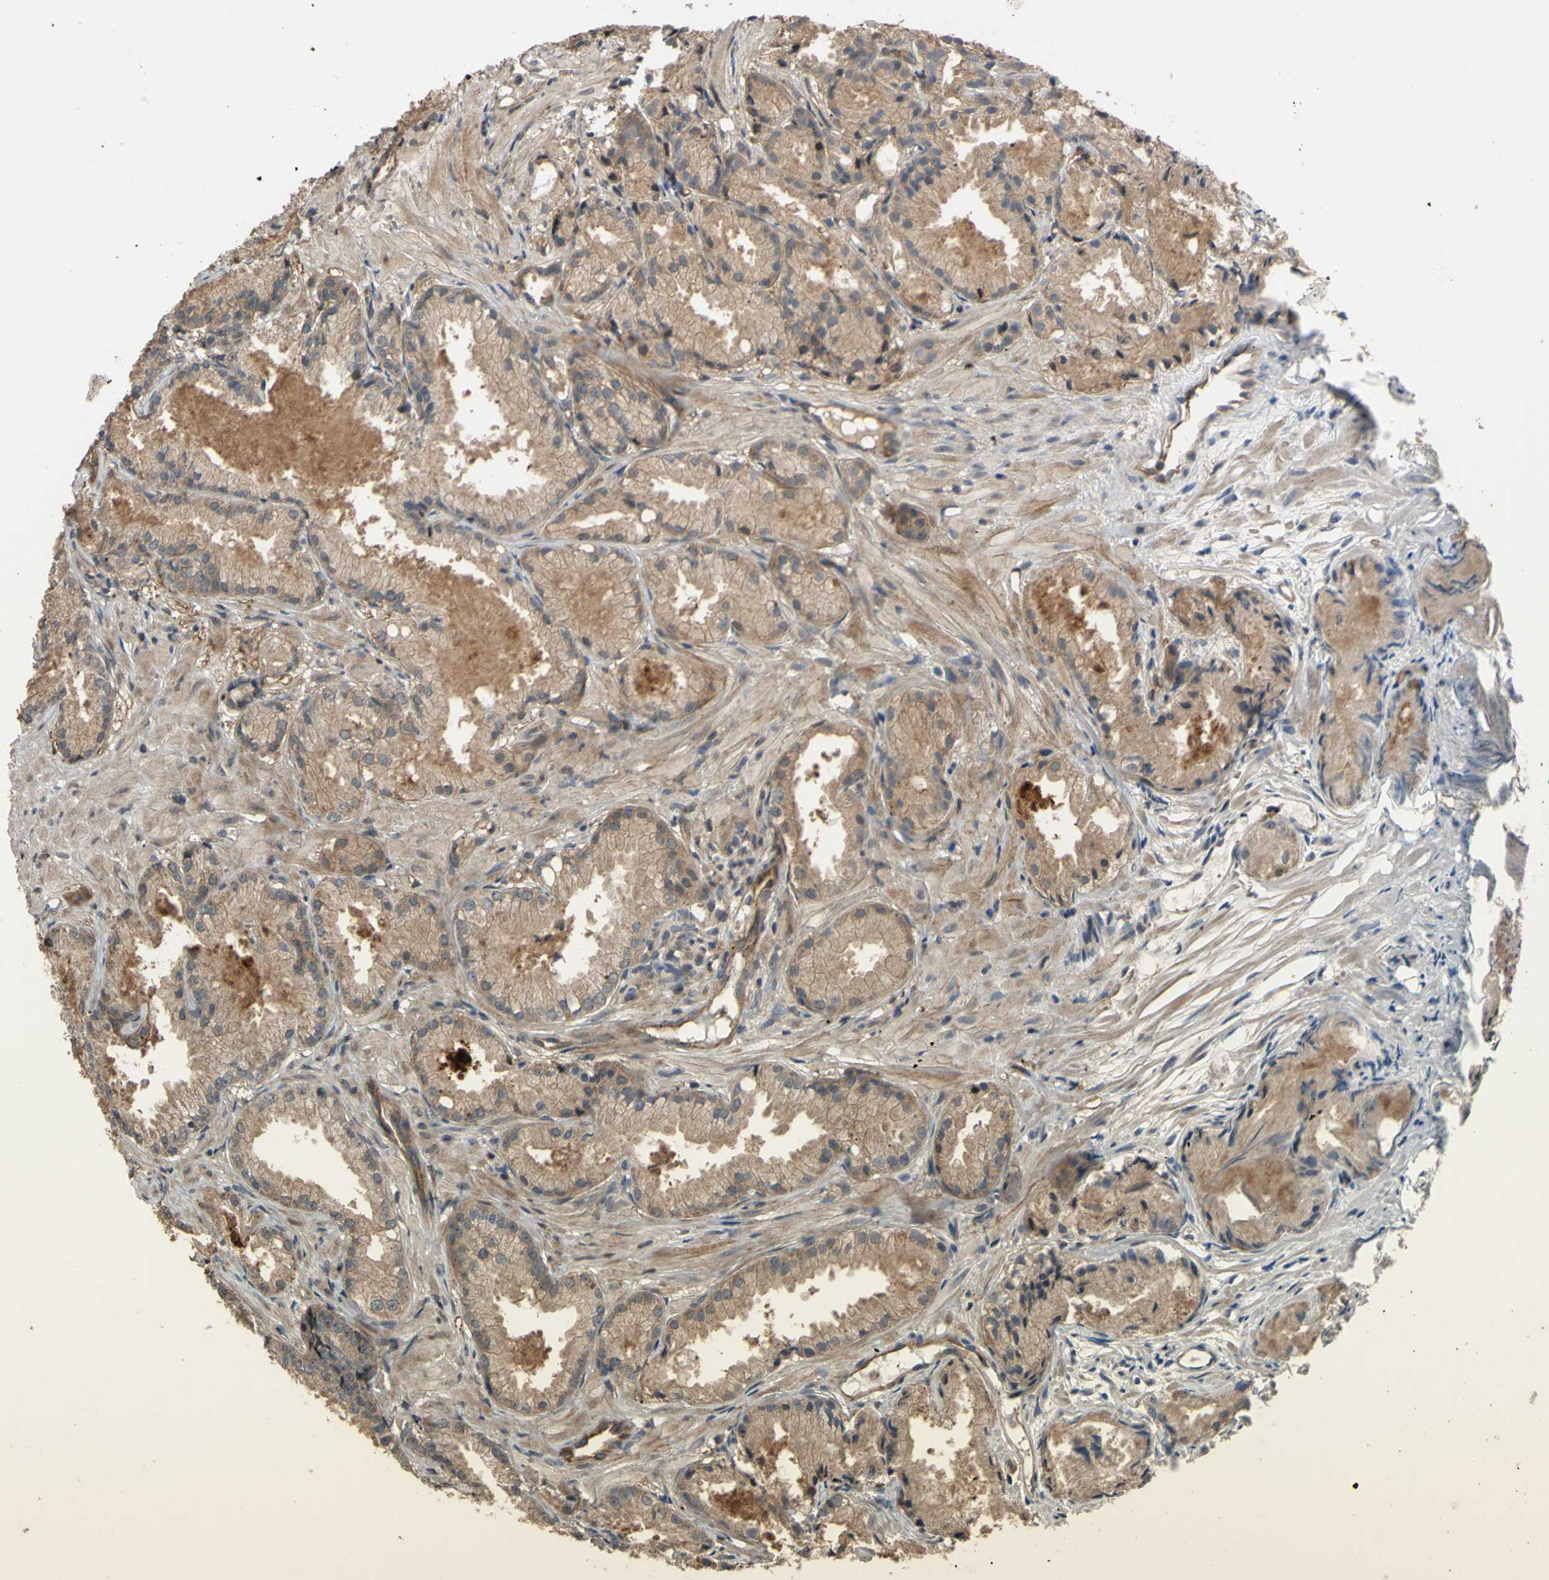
{"staining": {"intensity": "weak", "quantity": ">75%", "location": "cytoplasmic/membranous"}, "tissue": "prostate cancer", "cell_type": "Tumor cells", "image_type": "cancer", "snomed": [{"axis": "morphology", "description": "Adenocarcinoma, Low grade"}, {"axis": "topography", "description": "Prostate"}], "caption": "Immunohistochemistry (IHC) micrograph of neoplastic tissue: prostate cancer (adenocarcinoma (low-grade)) stained using immunohistochemistry shows low levels of weak protein expression localized specifically in the cytoplasmic/membranous of tumor cells, appearing as a cytoplasmic/membranous brown color.", "gene": "SHROOM4", "patient": {"sex": "male", "age": 72}}